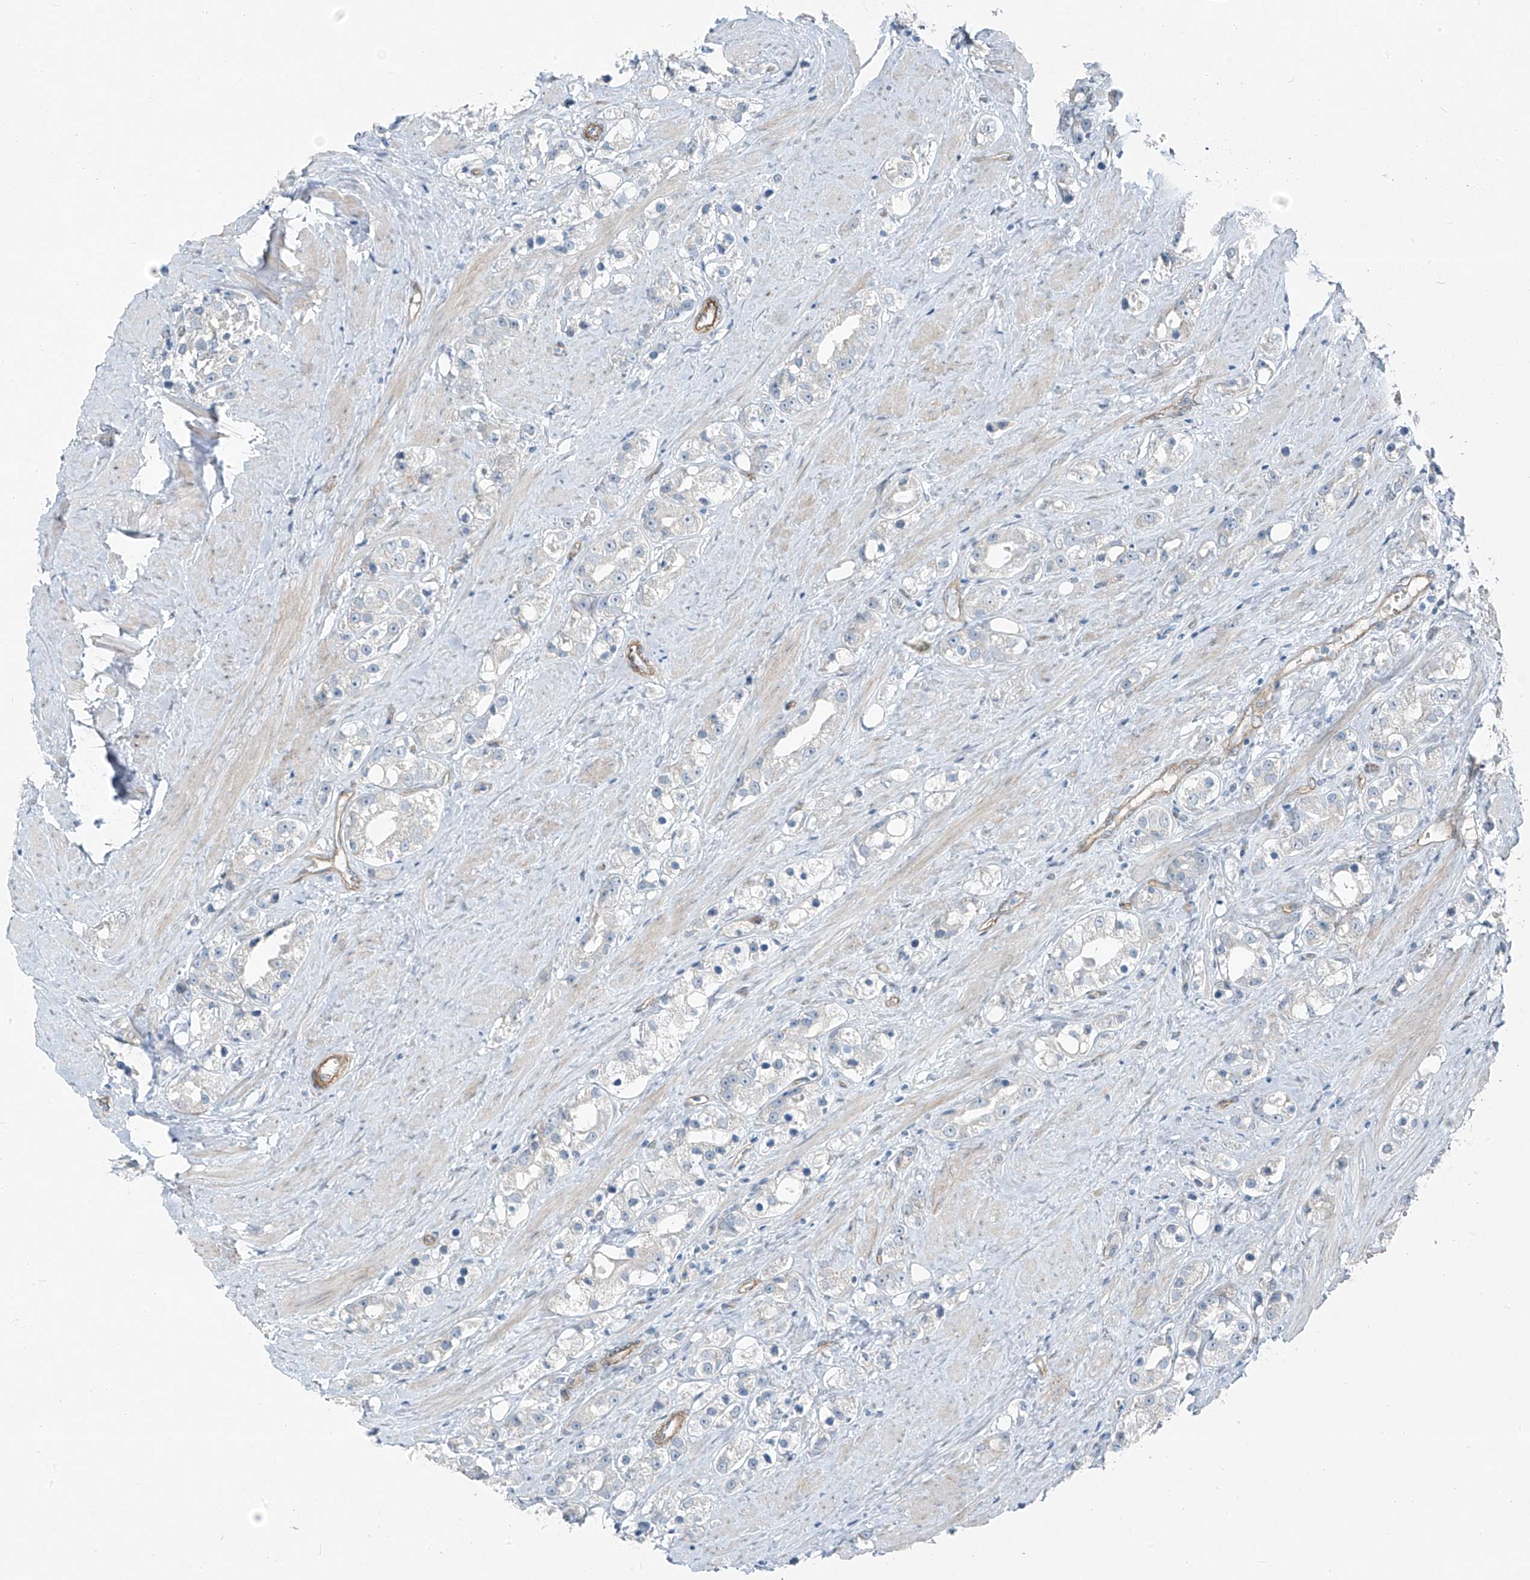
{"staining": {"intensity": "negative", "quantity": "none", "location": "none"}, "tissue": "prostate cancer", "cell_type": "Tumor cells", "image_type": "cancer", "snomed": [{"axis": "morphology", "description": "Adenocarcinoma, NOS"}, {"axis": "topography", "description": "Prostate"}], "caption": "Adenocarcinoma (prostate) stained for a protein using immunohistochemistry (IHC) reveals no expression tumor cells.", "gene": "TNS2", "patient": {"sex": "male", "age": 79}}